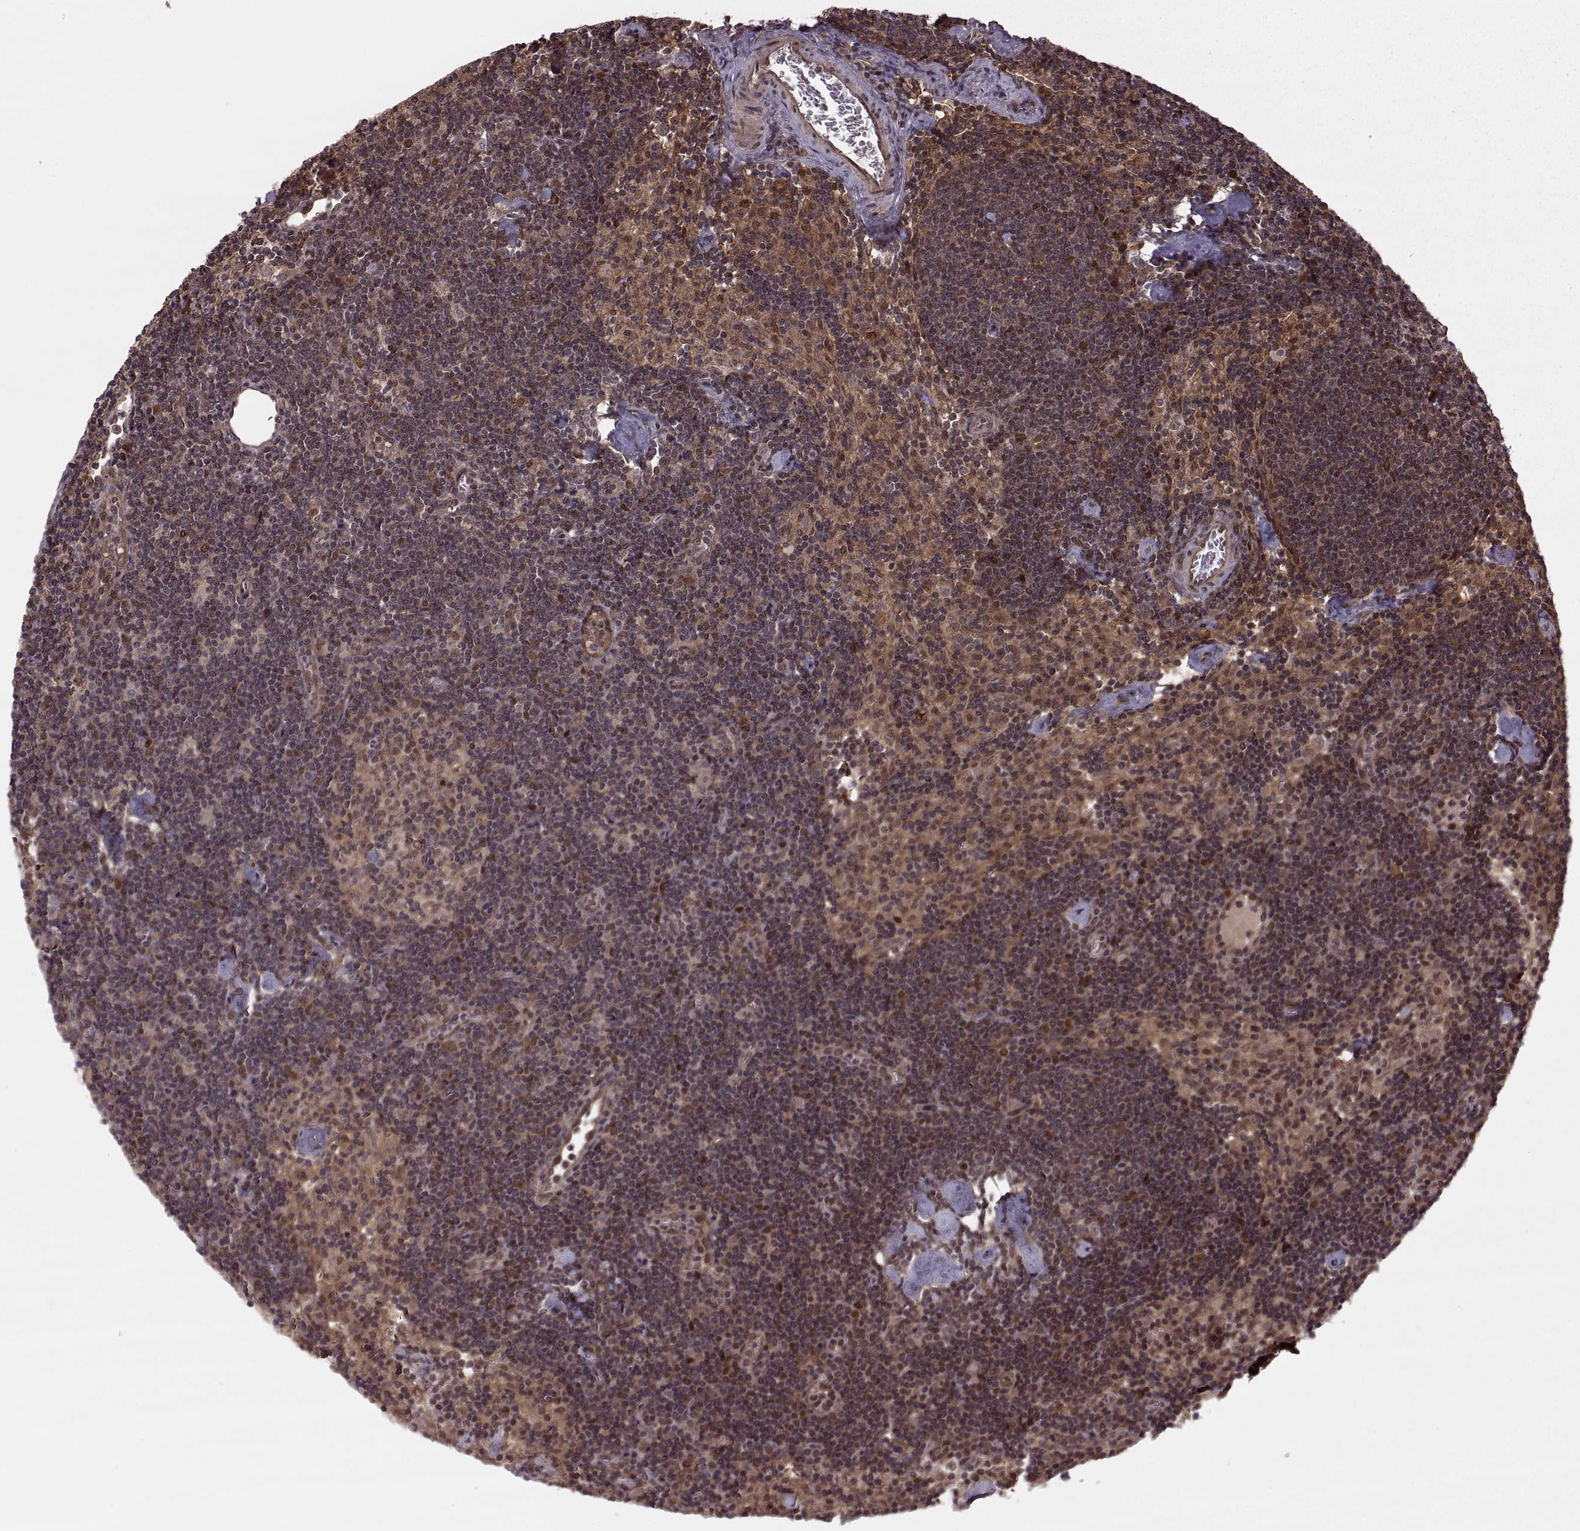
{"staining": {"intensity": "moderate", "quantity": ">75%", "location": "cytoplasmic/membranous,nuclear"}, "tissue": "lymph node", "cell_type": "Germinal center cells", "image_type": "normal", "snomed": [{"axis": "morphology", "description": "Normal tissue, NOS"}, {"axis": "topography", "description": "Lymph node"}], "caption": "The image shows immunohistochemical staining of benign lymph node. There is moderate cytoplasmic/membranous,nuclear positivity is present in approximately >75% of germinal center cells.", "gene": "DEDD", "patient": {"sex": "female", "age": 42}}